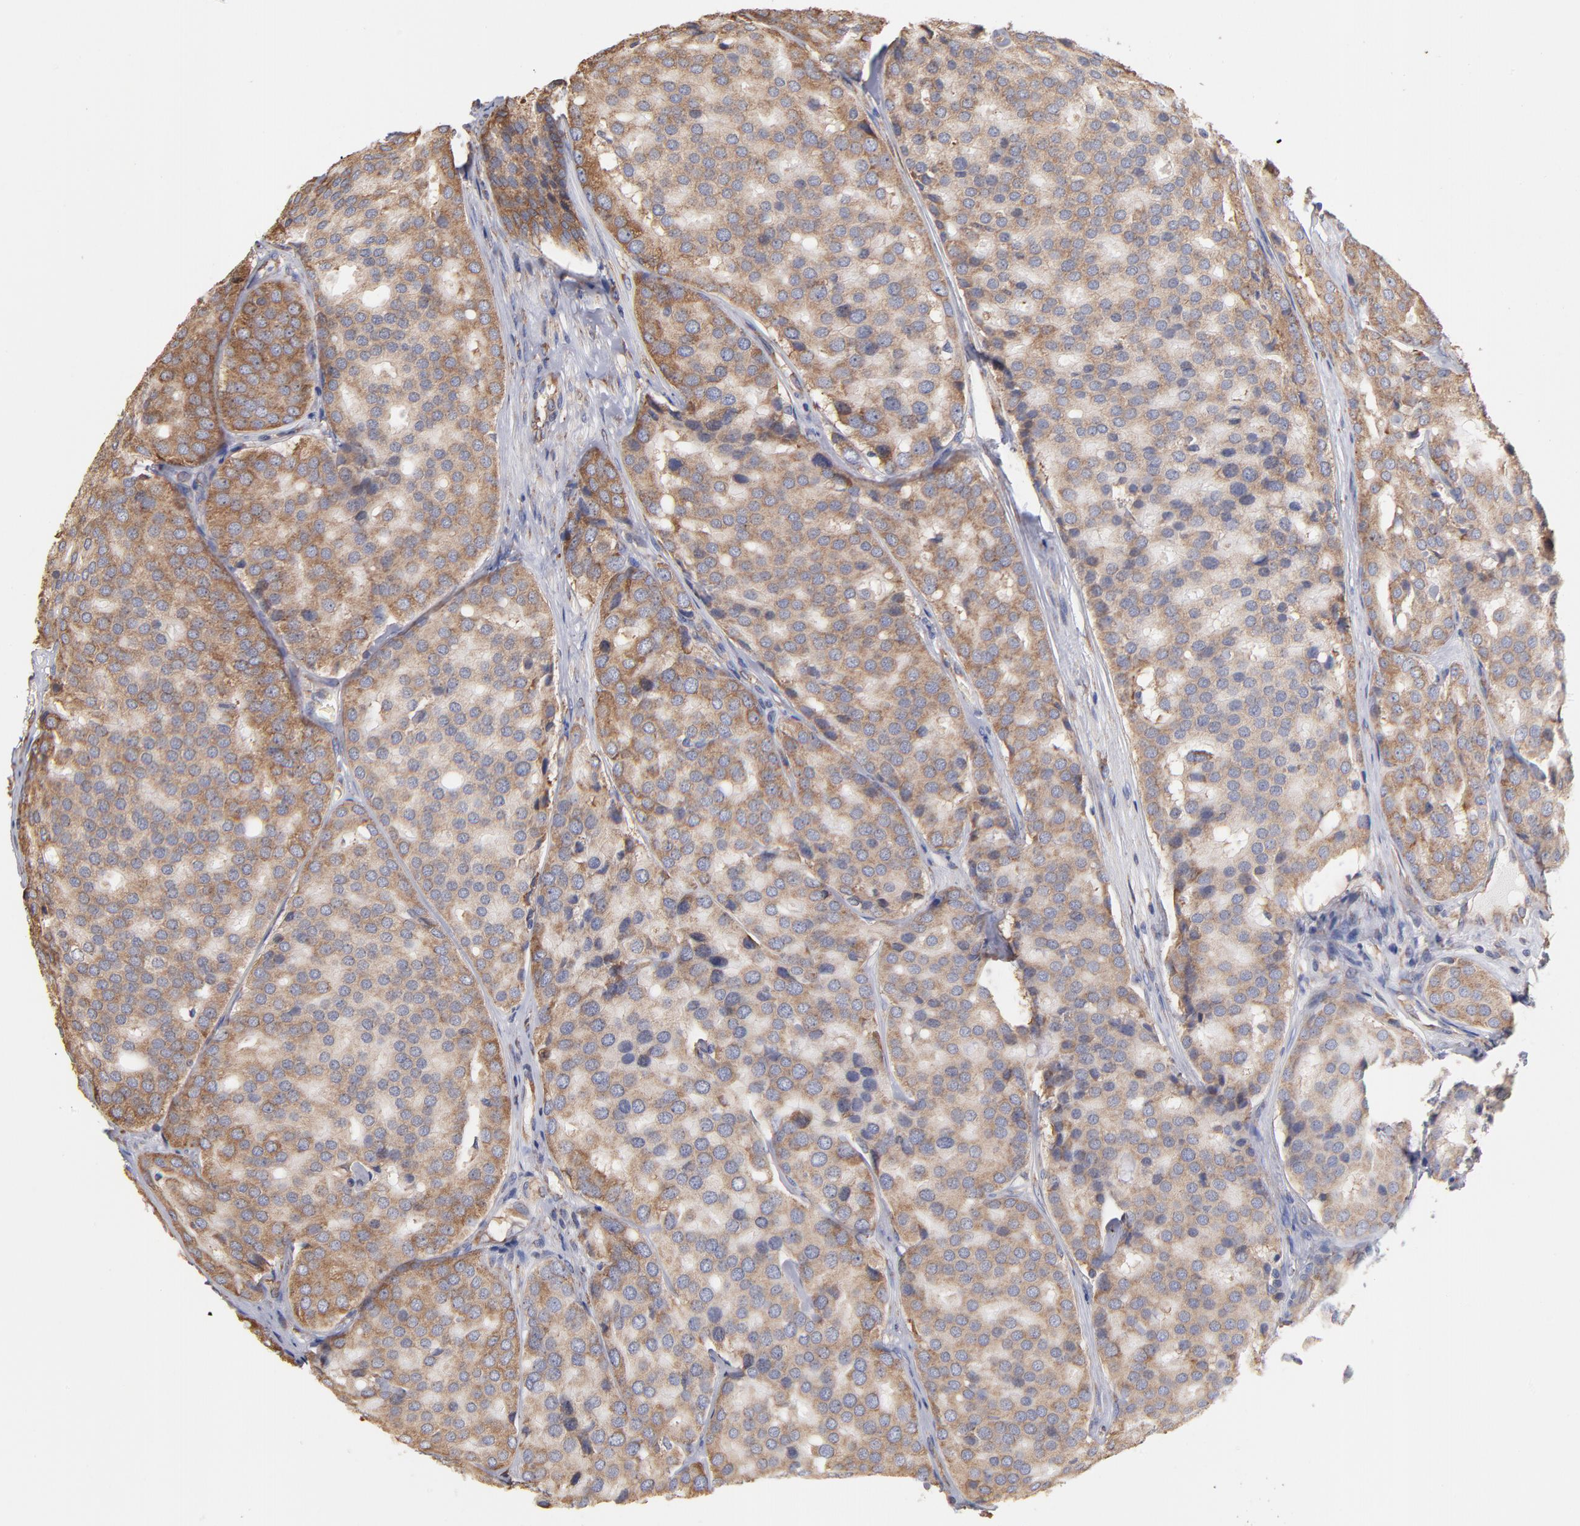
{"staining": {"intensity": "moderate", "quantity": ">75%", "location": "cytoplasmic/membranous"}, "tissue": "prostate cancer", "cell_type": "Tumor cells", "image_type": "cancer", "snomed": [{"axis": "morphology", "description": "Adenocarcinoma, High grade"}, {"axis": "topography", "description": "Prostate"}], "caption": "A medium amount of moderate cytoplasmic/membranous staining is present in approximately >75% of tumor cells in prostate cancer (high-grade adenocarcinoma) tissue.", "gene": "RPL9", "patient": {"sex": "male", "age": 64}}